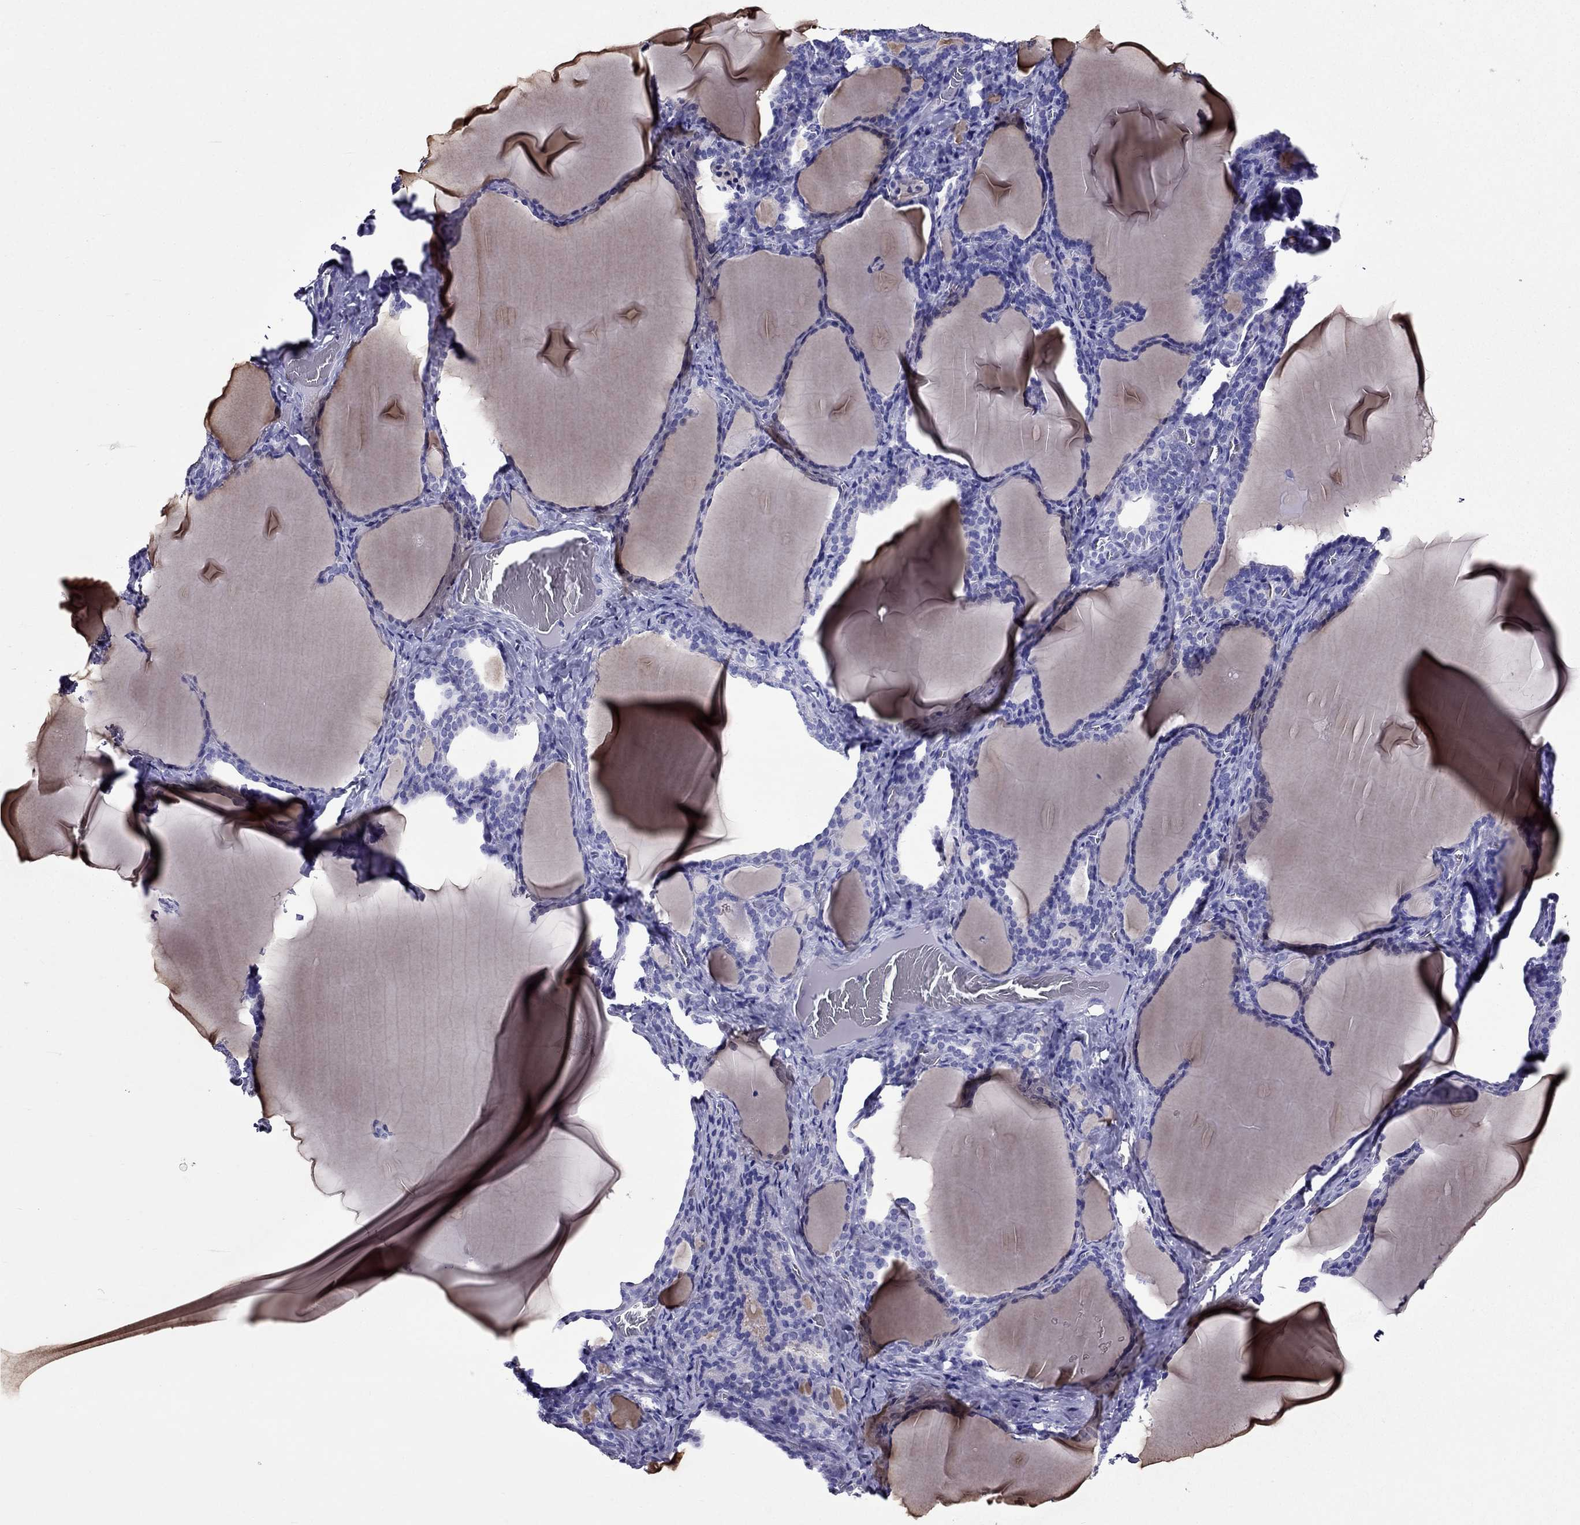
{"staining": {"intensity": "negative", "quantity": "none", "location": "none"}, "tissue": "thyroid gland", "cell_type": "Glandular cells", "image_type": "normal", "snomed": [{"axis": "morphology", "description": "Normal tissue, NOS"}, {"axis": "morphology", "description": "Hyperplasia, NOS"}, {"axis": "topography", "description": "Thyroid gland"}], "caption": "Immunohistochemistry histopathology image of normal thyroid gland stained for a protein (brown), which exhibits no staining in glandular cells.", "gene": "ZNF541", "patient": {"sex": "female", "age": 27}}